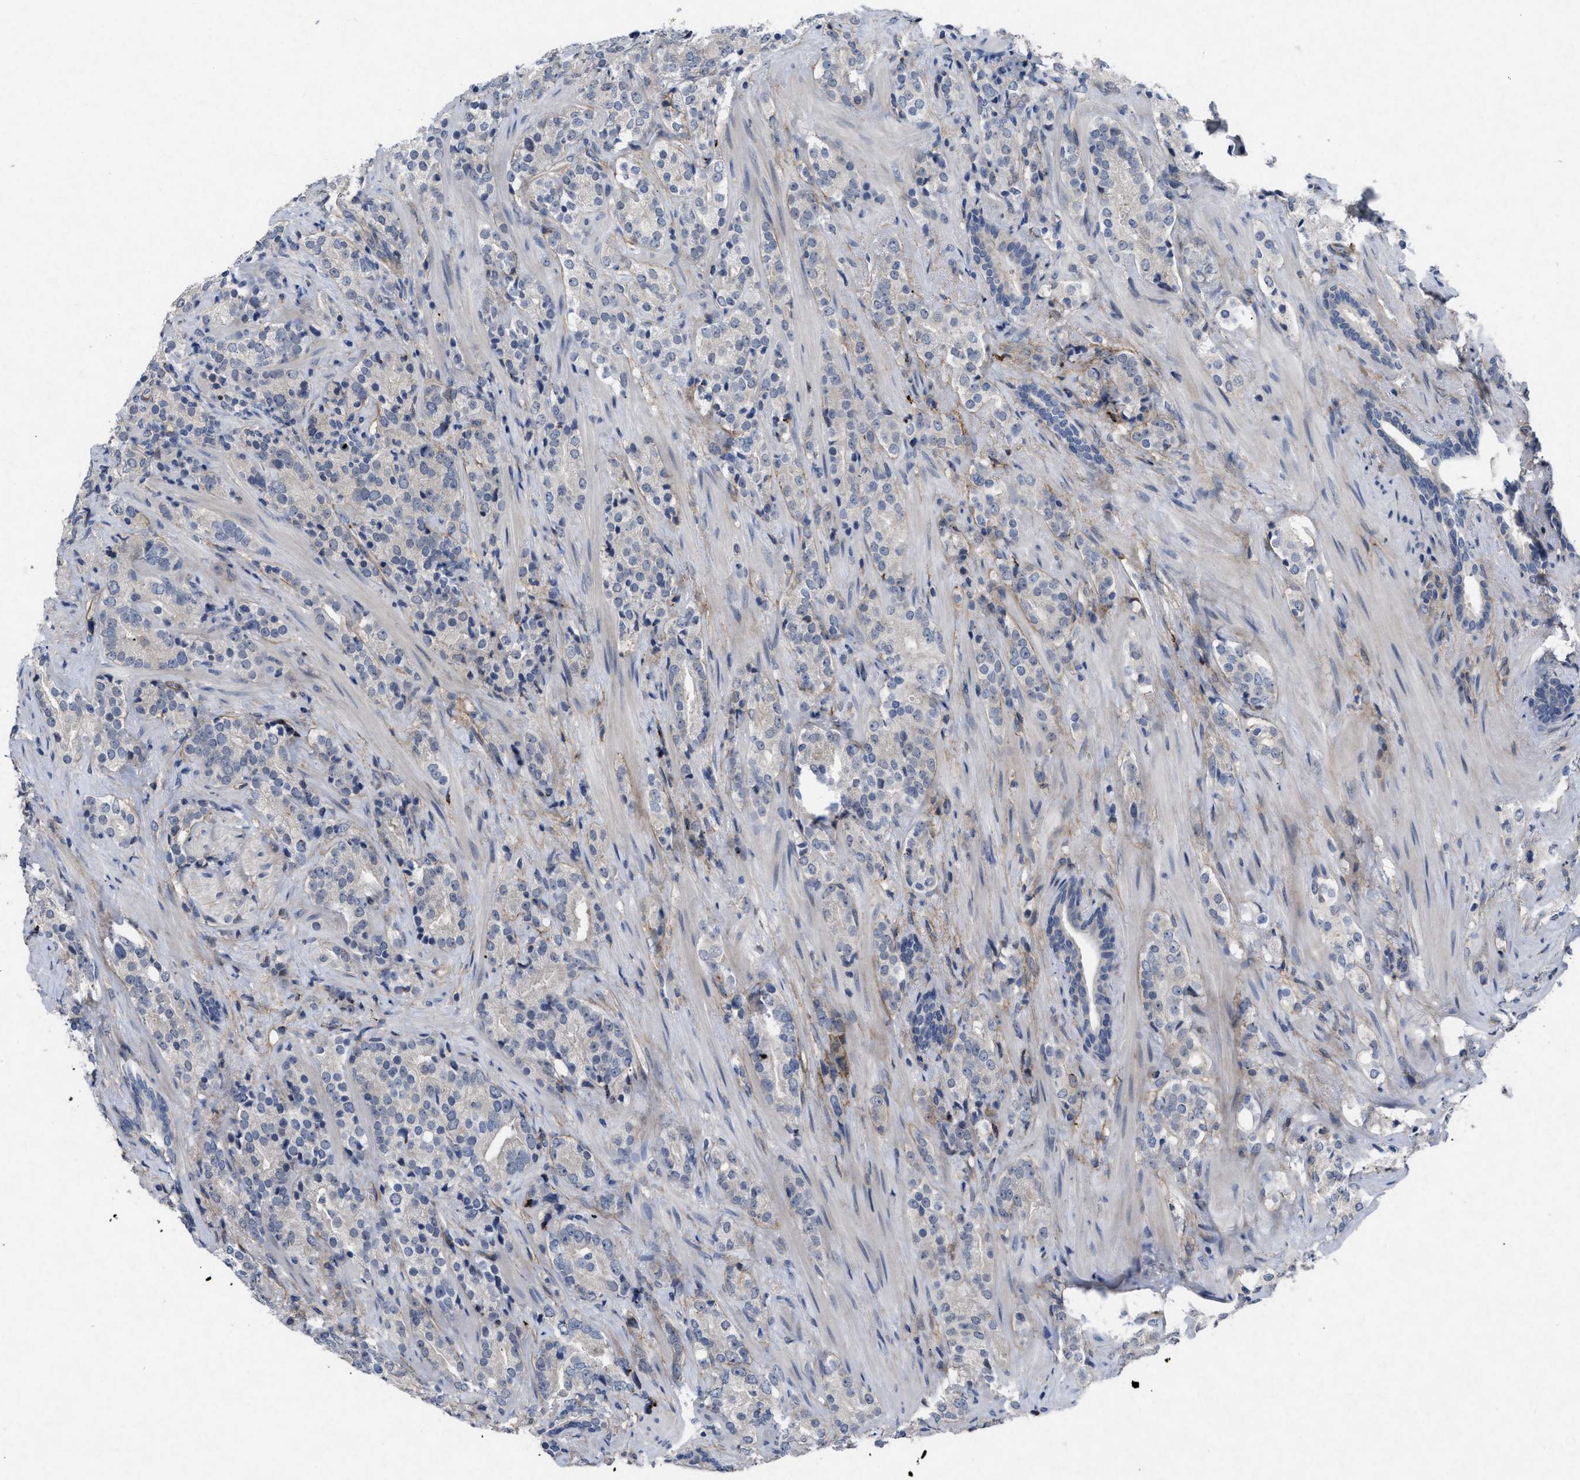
{"staining": {"intensity": "negative", "quantity": "none", "location": "none"}, "tissue": "prostate cancer", "cell_type": "Tumor cells", "image_type": "cancer", "snomed": [{"axis": "morphology", "description": "Adenocarcinoma, High grade"}, {"axis": "topography", "description": "Prostate"}], "caption": "Immunohistochemistry (IHC) photomicrograph of prostate high-grade adenocarcinoma stained for a protein (brown), which exhibits no staining in tumor cells.", "gene": "PDGFRA", "patient": {"sex": "male", "age": 71}}